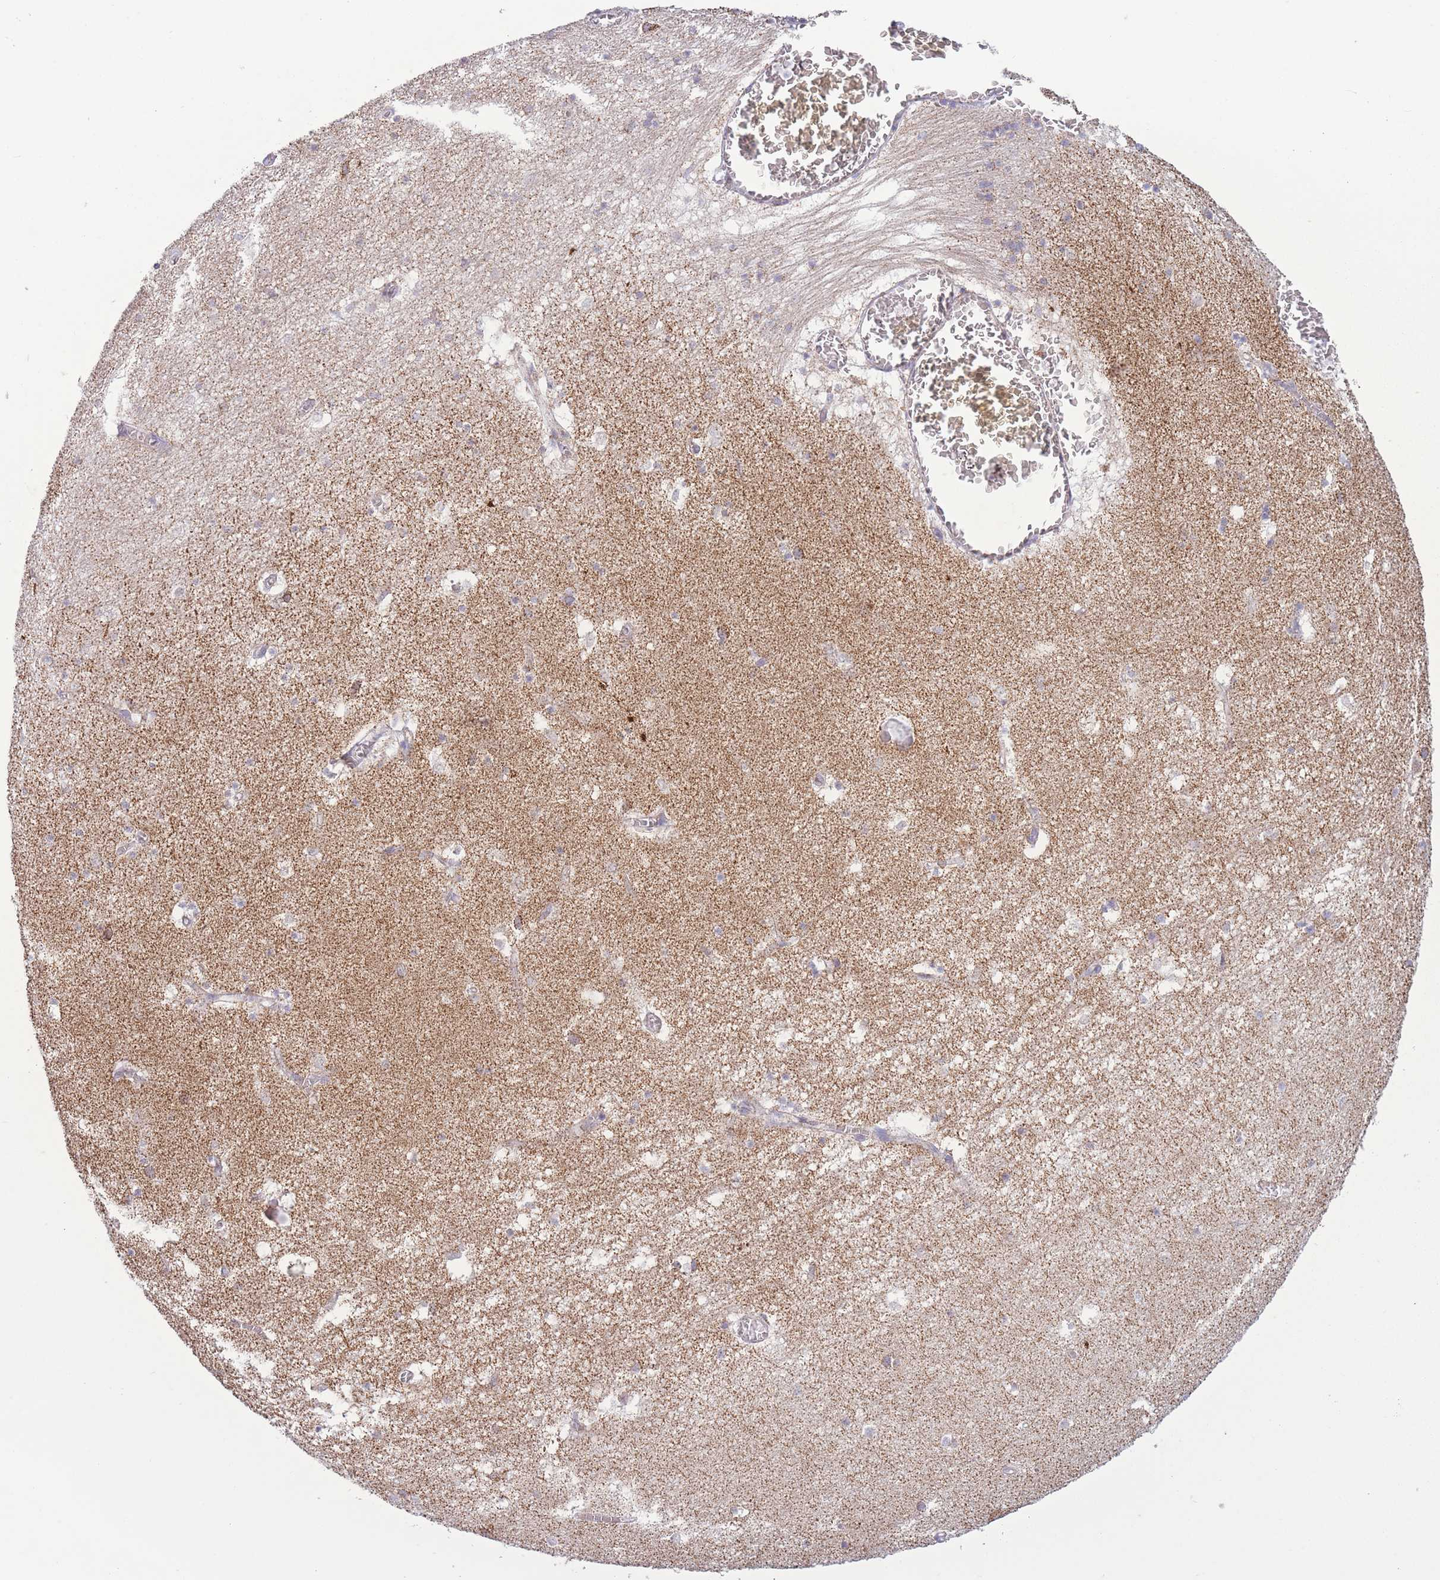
{"staining": {"intensity": "negative", "quantity": "none", "location": "none"}, "tissue": "hippocampus", "cell_type": "Glial cells", "image_type": "normal", "snomed": [{"axis": "morphology", "description": "Normal tissue, NOS"}, {"axis": "topography", "description": "Hippocampus"}], "caption": "A histopathology image of hippocampus stained for a protein exhibits no brown staining in glial cells.", "gene": "PDHA1", "patient": {"sex": "female", "age": 64}}